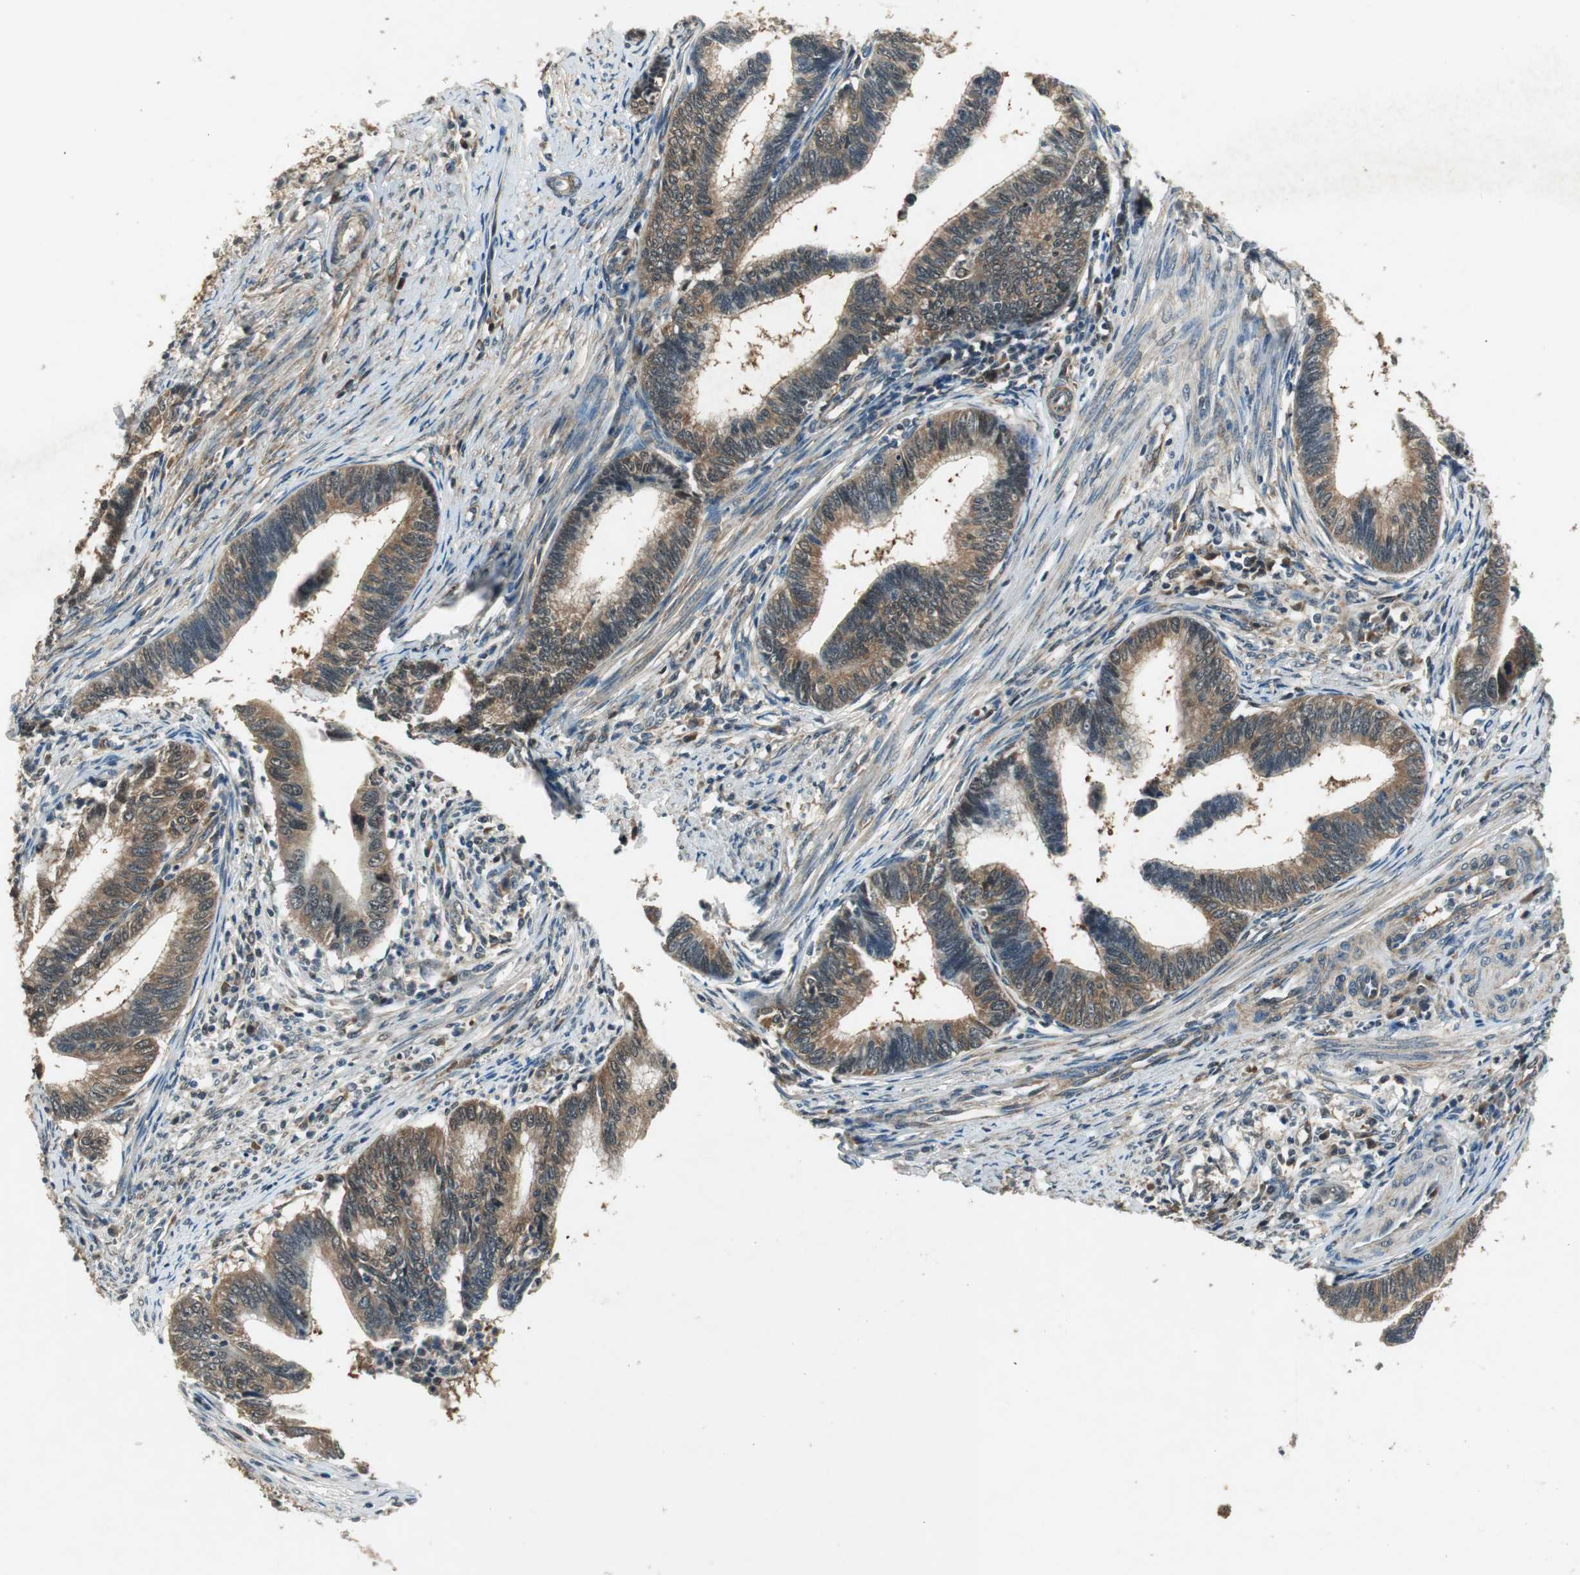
{"staining": {"intensity": "moderate", "quantity": ">75%", "location": "cytoplasmic/membranous"}, "tissue": "cervical cancer", "cell_type": "Tumor cells", "image_type": "cancer", "snomed": [{"axis": "morphology", "description": "Adenocarcinoma, NOS"}, {"axis": "topography", "description": "Cervix"}], "caption": "The image demonstrates a brown stain indicating the presence of a protein in the cytoplasmic/membranous of tumor cells in cervical adenocarcinoma.", "gene": "PSMB4", "patient": {"sex": "female", "age": 36}}